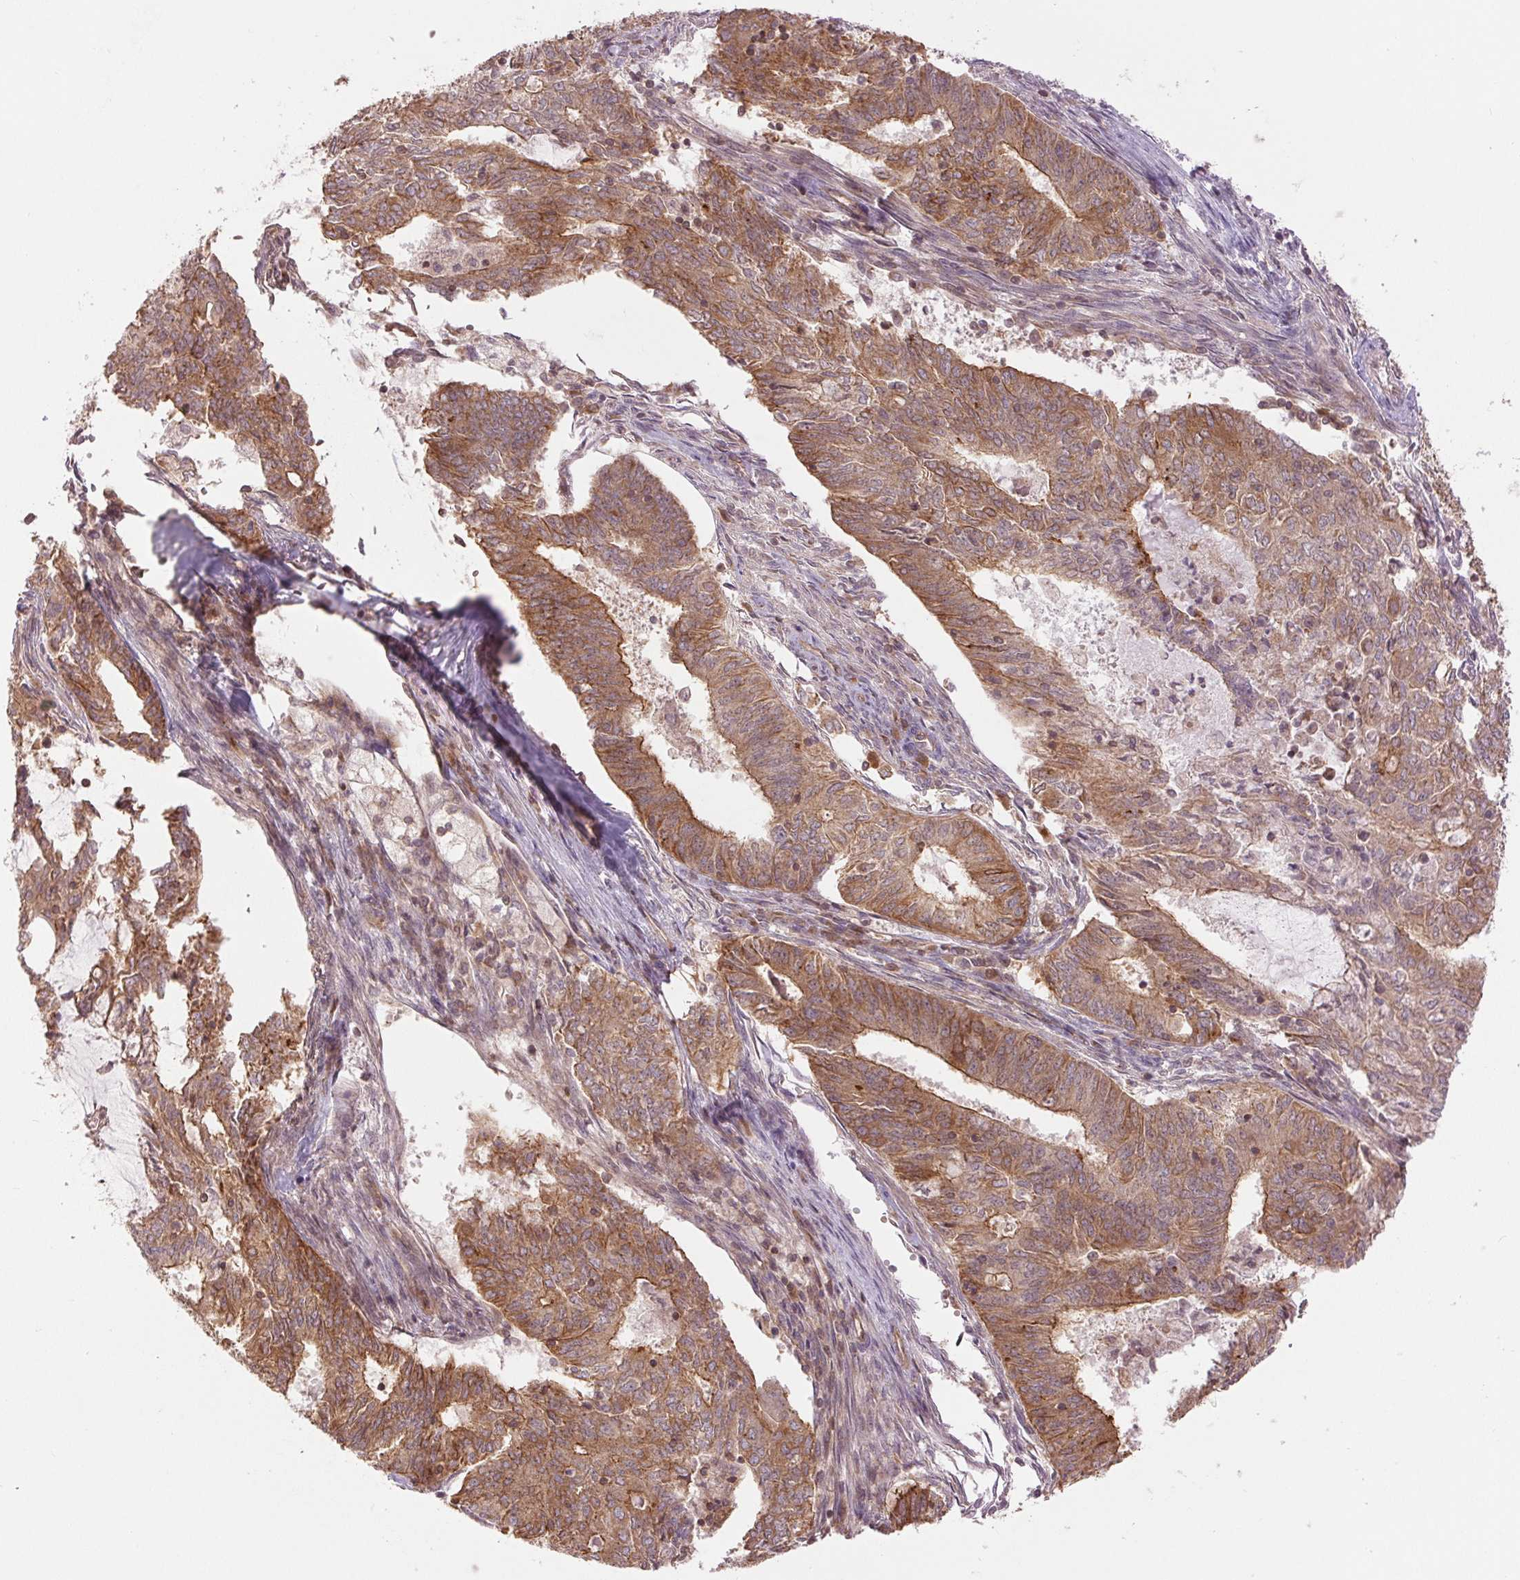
{"staining": {"intensity": "strong", "quantity": ">75%", "location": "cytoplasmic/membranous"}, "tissue": "endometrial cancer", "cell_type": "Tumor cells", "image_type": "cancer", "snomed": [{"axis": "morphology", "description": "Adenocarcinoma, NOS"}, {"axis": "topography", "description": "Endometrium"}], "caption": "Protein positivity by immunohistochemistry shows strong cytoplasmic/membranous positivity in about >75% of tumor cells in endometrial cancer.", "gene": "STARD7", "patient": {"sex": "female", "age": 62}}